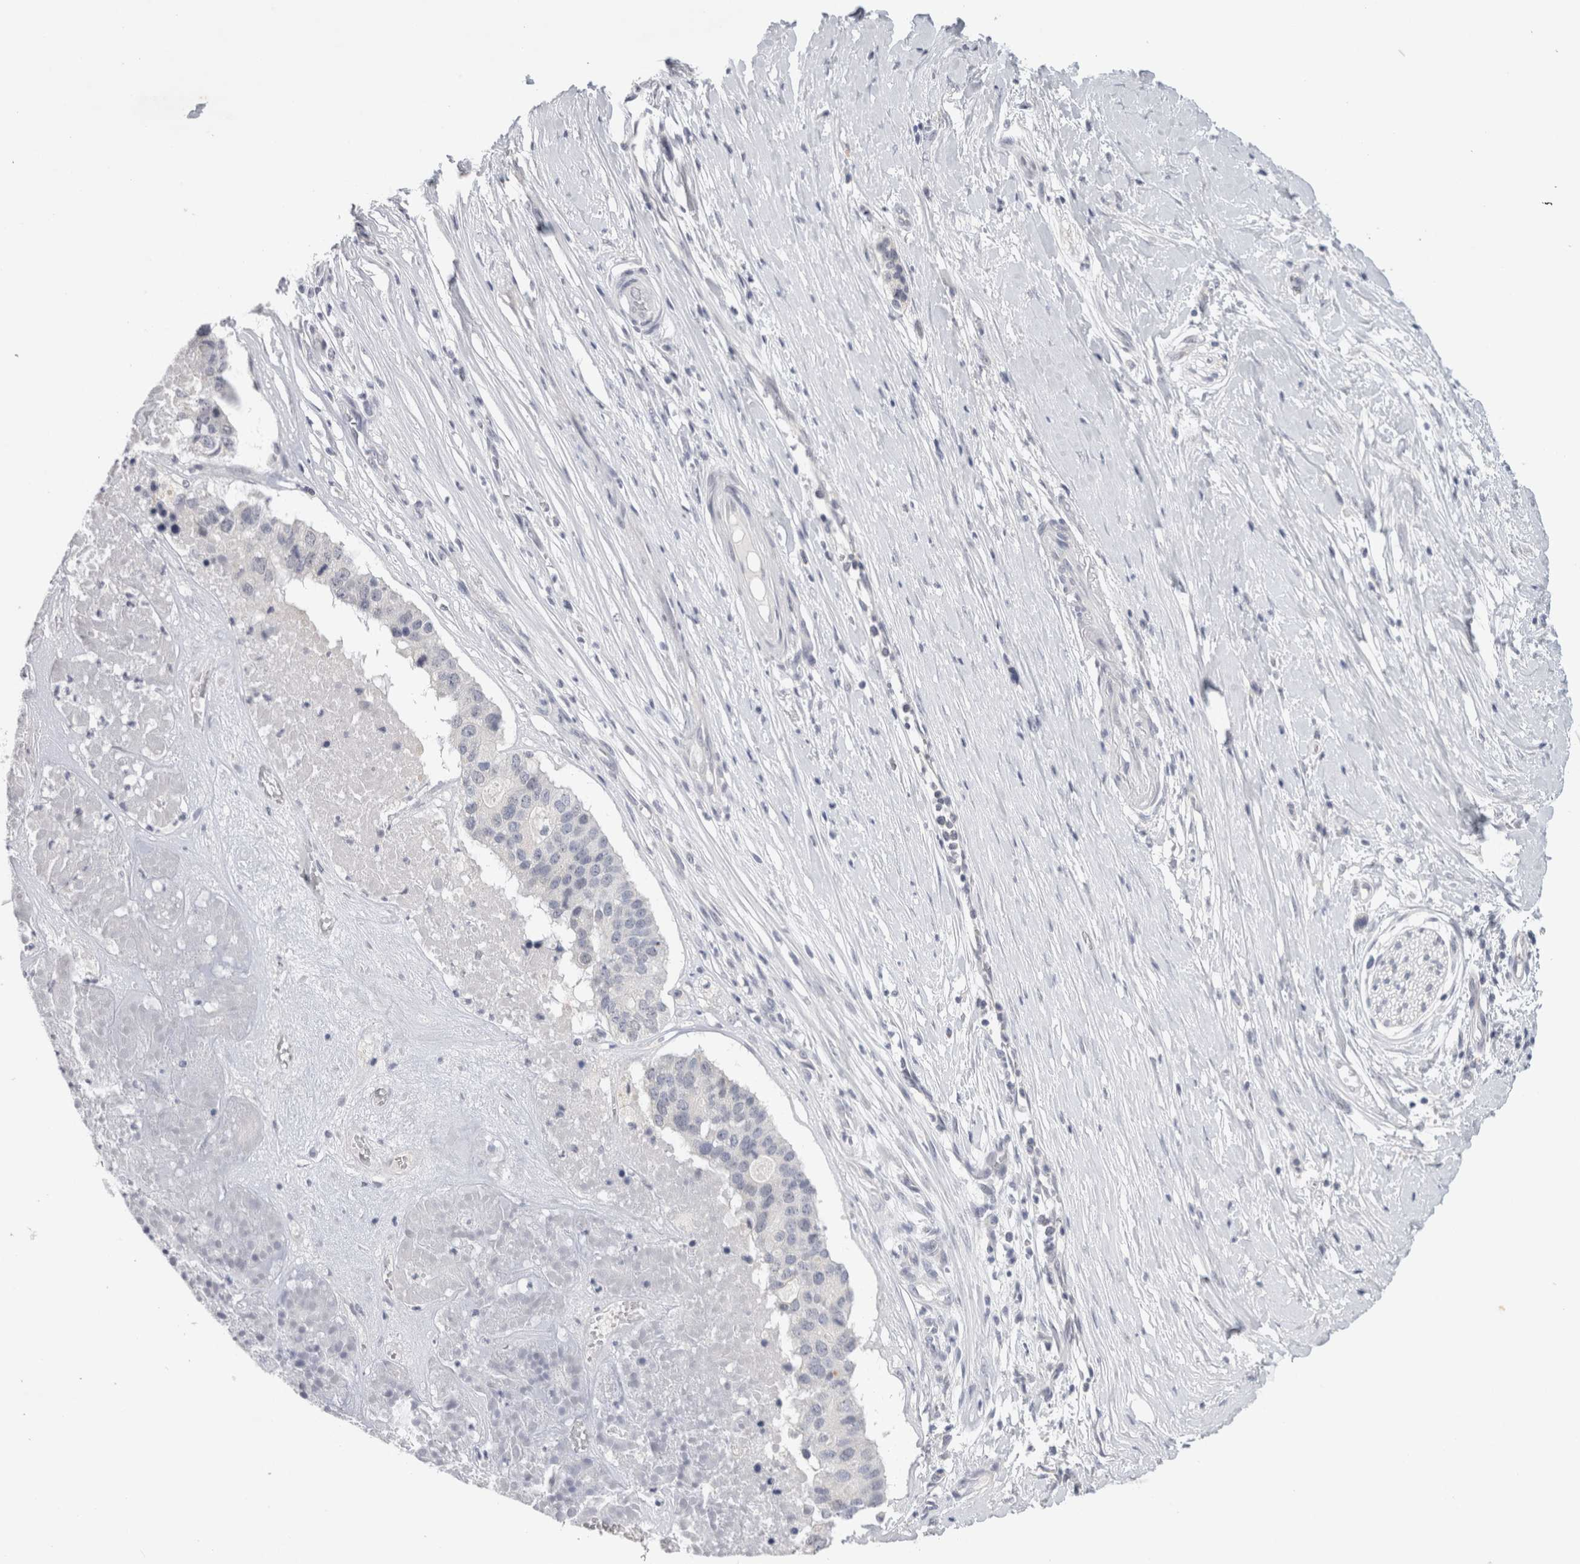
{"staining": {"intensity": "negative", "quantity": "none", "location": "none"}, "tissue": "pancreatic cancer", "cell_type": "Tumor cells", "image_type": "cancer", "snomed": [{"axis": "morphology", "description": "Adenocarcinoma, NOS"}, {"axis": "topography", "description": "Pancreas"}], "caption": "Pancreatic cancer was stained to show a protein in brown. There is no significant staining in tumor cells. (Stains: DAB (3,3'-diaminobenzidine) immunohistochemistry (IHC) with hematoxylin counter stain, Microscopy: brightfield microscopy at high magnification).", "gene": "TONSL", "patient": {"sex": "male", "age": 50}}